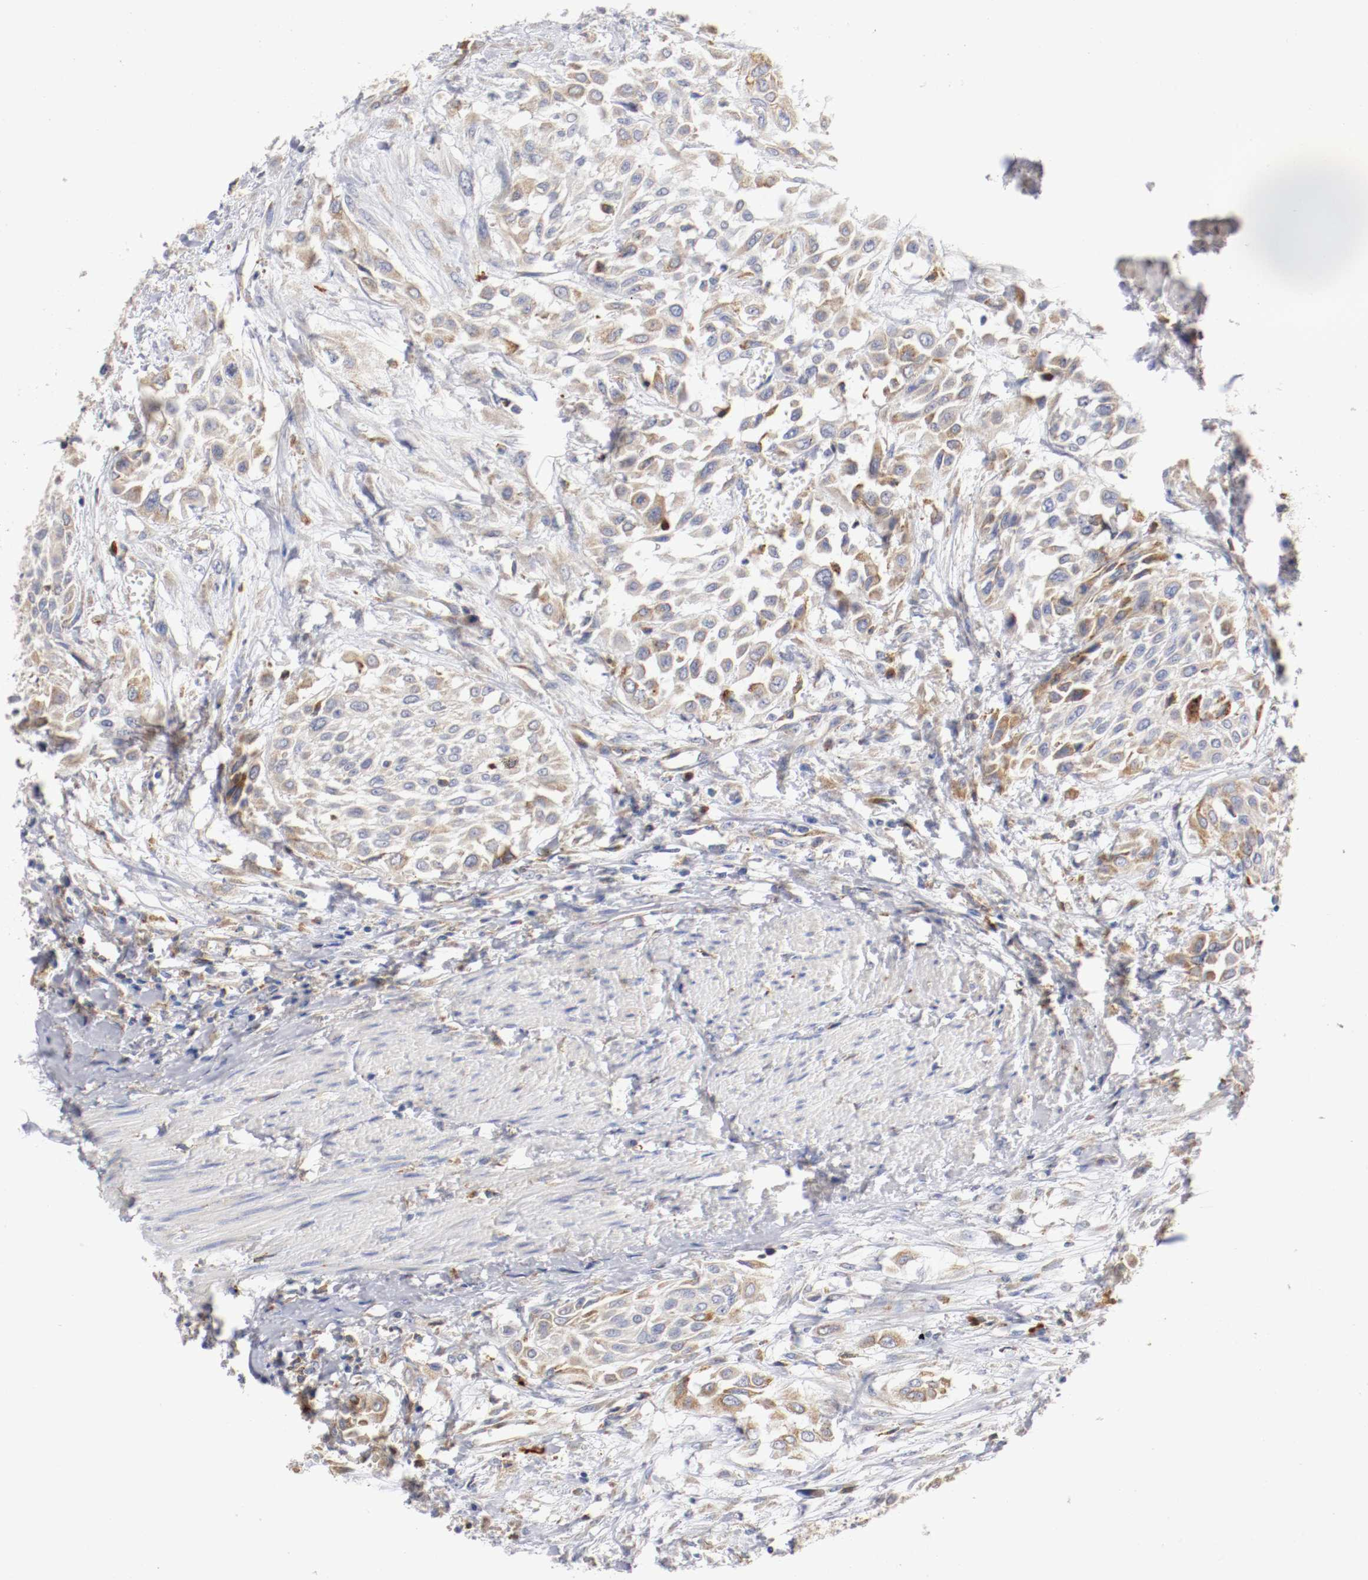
{"staining": {"intensity": "moderate", "quantity": "25%-75%", "location": "cytoplasmic/membranous"}, "tissue": "urothelial cancer", "cell_type": "Tumor cells", "image_type": "cancer", "snomed": [{"axis": "morphology", "description": "Urothelial carcinoma, High grade"}, {"axis": "topography", "description": "Urinary bladder"}], "caption": "High-grade urothelial carcinoma stained with DAB (3,3'-diaminobenzidine) immunohistochemistry (IHC) displays medium levels of moderate cytoplasmic/membranous expression in about 25%-75% of tumor cells. The staining was performed using DAB, with brown indicating positive protein expression. Nuclei are stained blue with hematoxylin.", "gene": "TRAF2", "patient": {"sex": "male", "age": 57}}